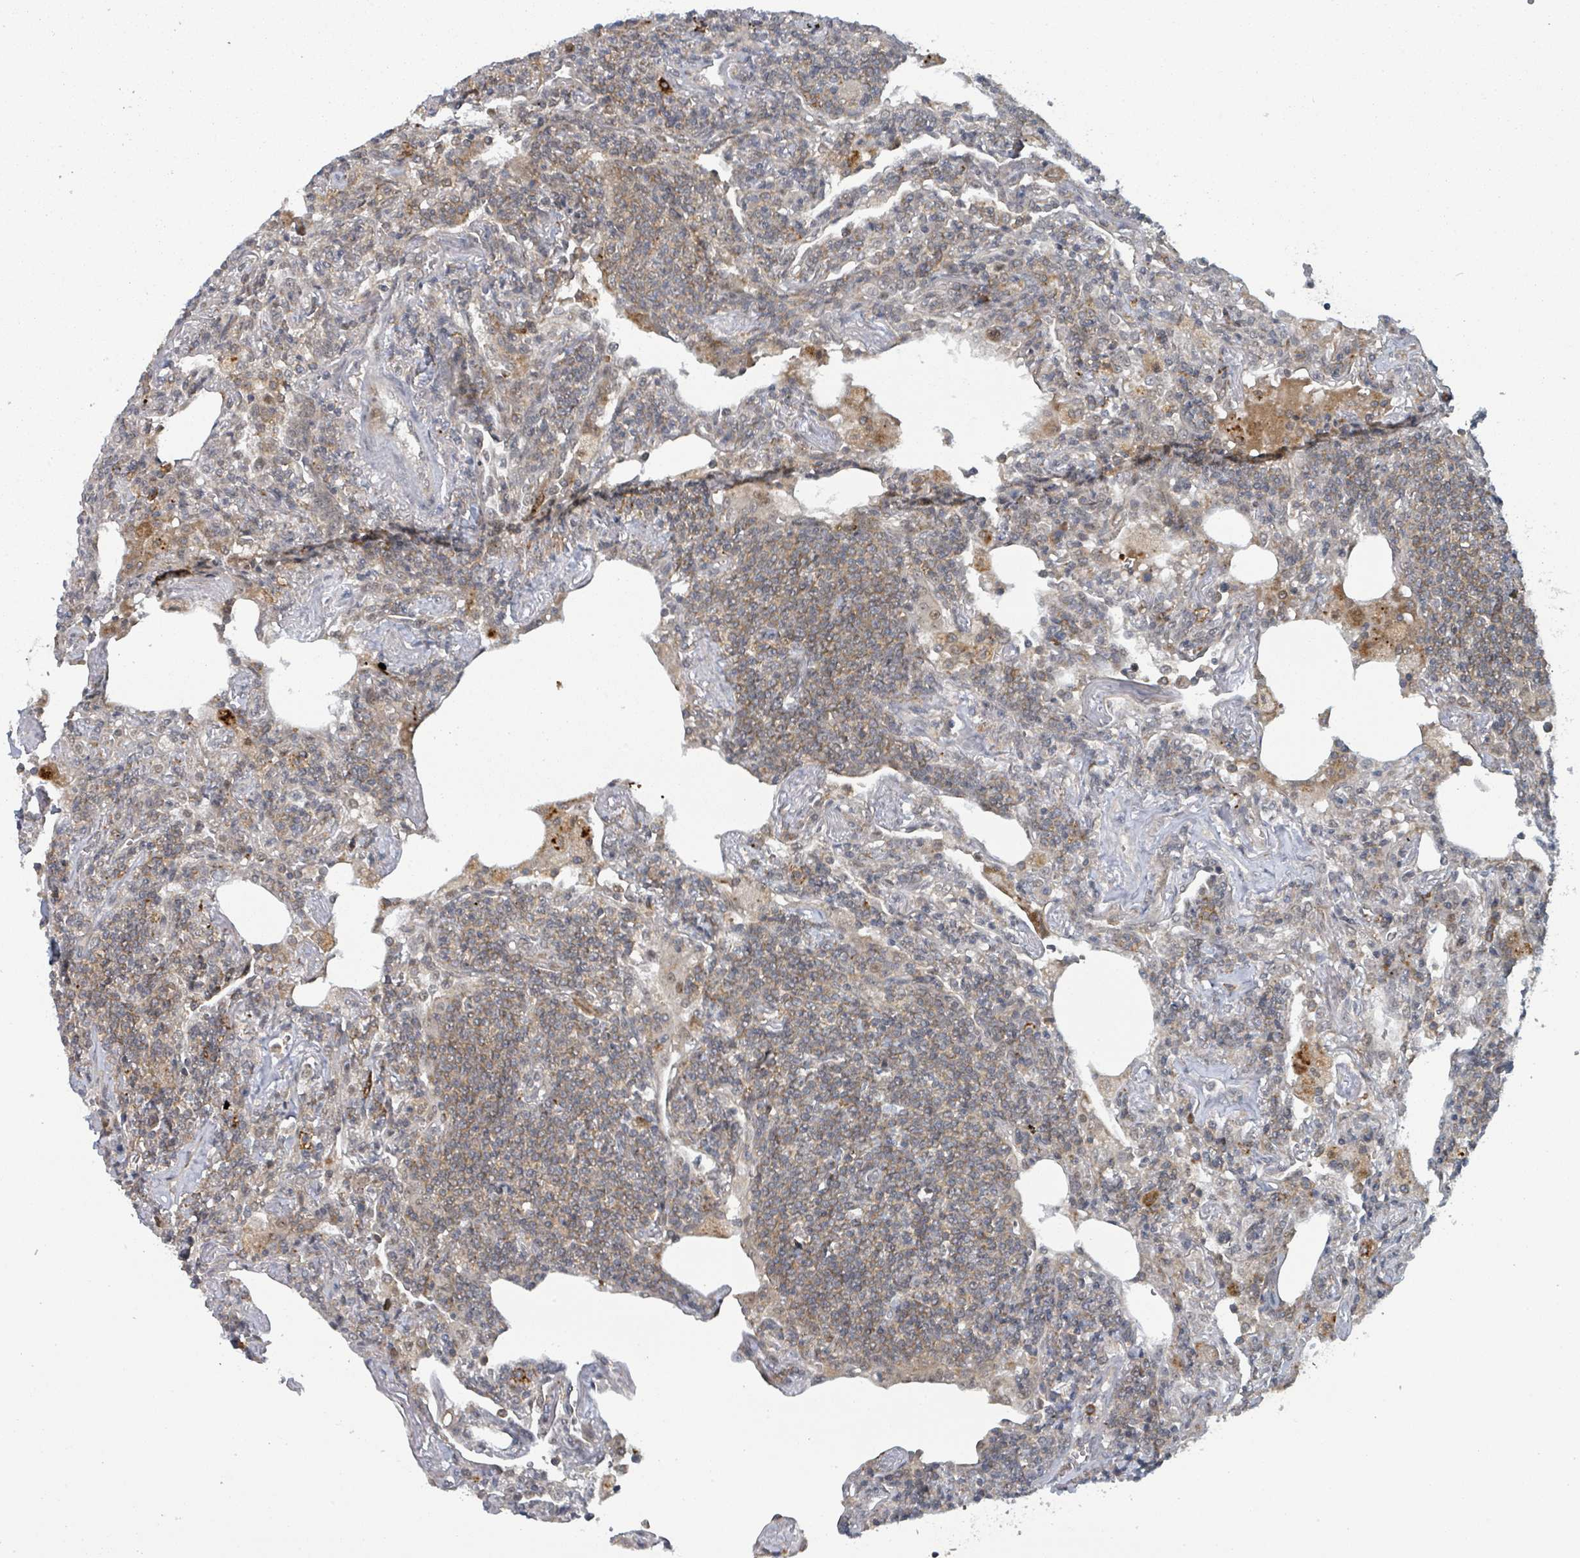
{"staining": {"intensity": "weak", "quantity": ">75%", "location": "cytoplasmic/membranous"}, "tissue": "lymphoma", "cell_type": "Tumor cells", "image_type": "cancer", "snomed": [{"axis": "morphology", "description": "Malignant lymphoma, non-Hodgkin's type, Low grade"}, {"axis": "topography", "description": "Lung"}], "caption": "This is a photomicrograph of immunohistochemistry (IHC) staining of lymphoma, which shows weak expression in the cytoplasmic/membranous of tumor cells.", "gene": "GTF3C1", "patient": {"sex": "female", "age": 71}}